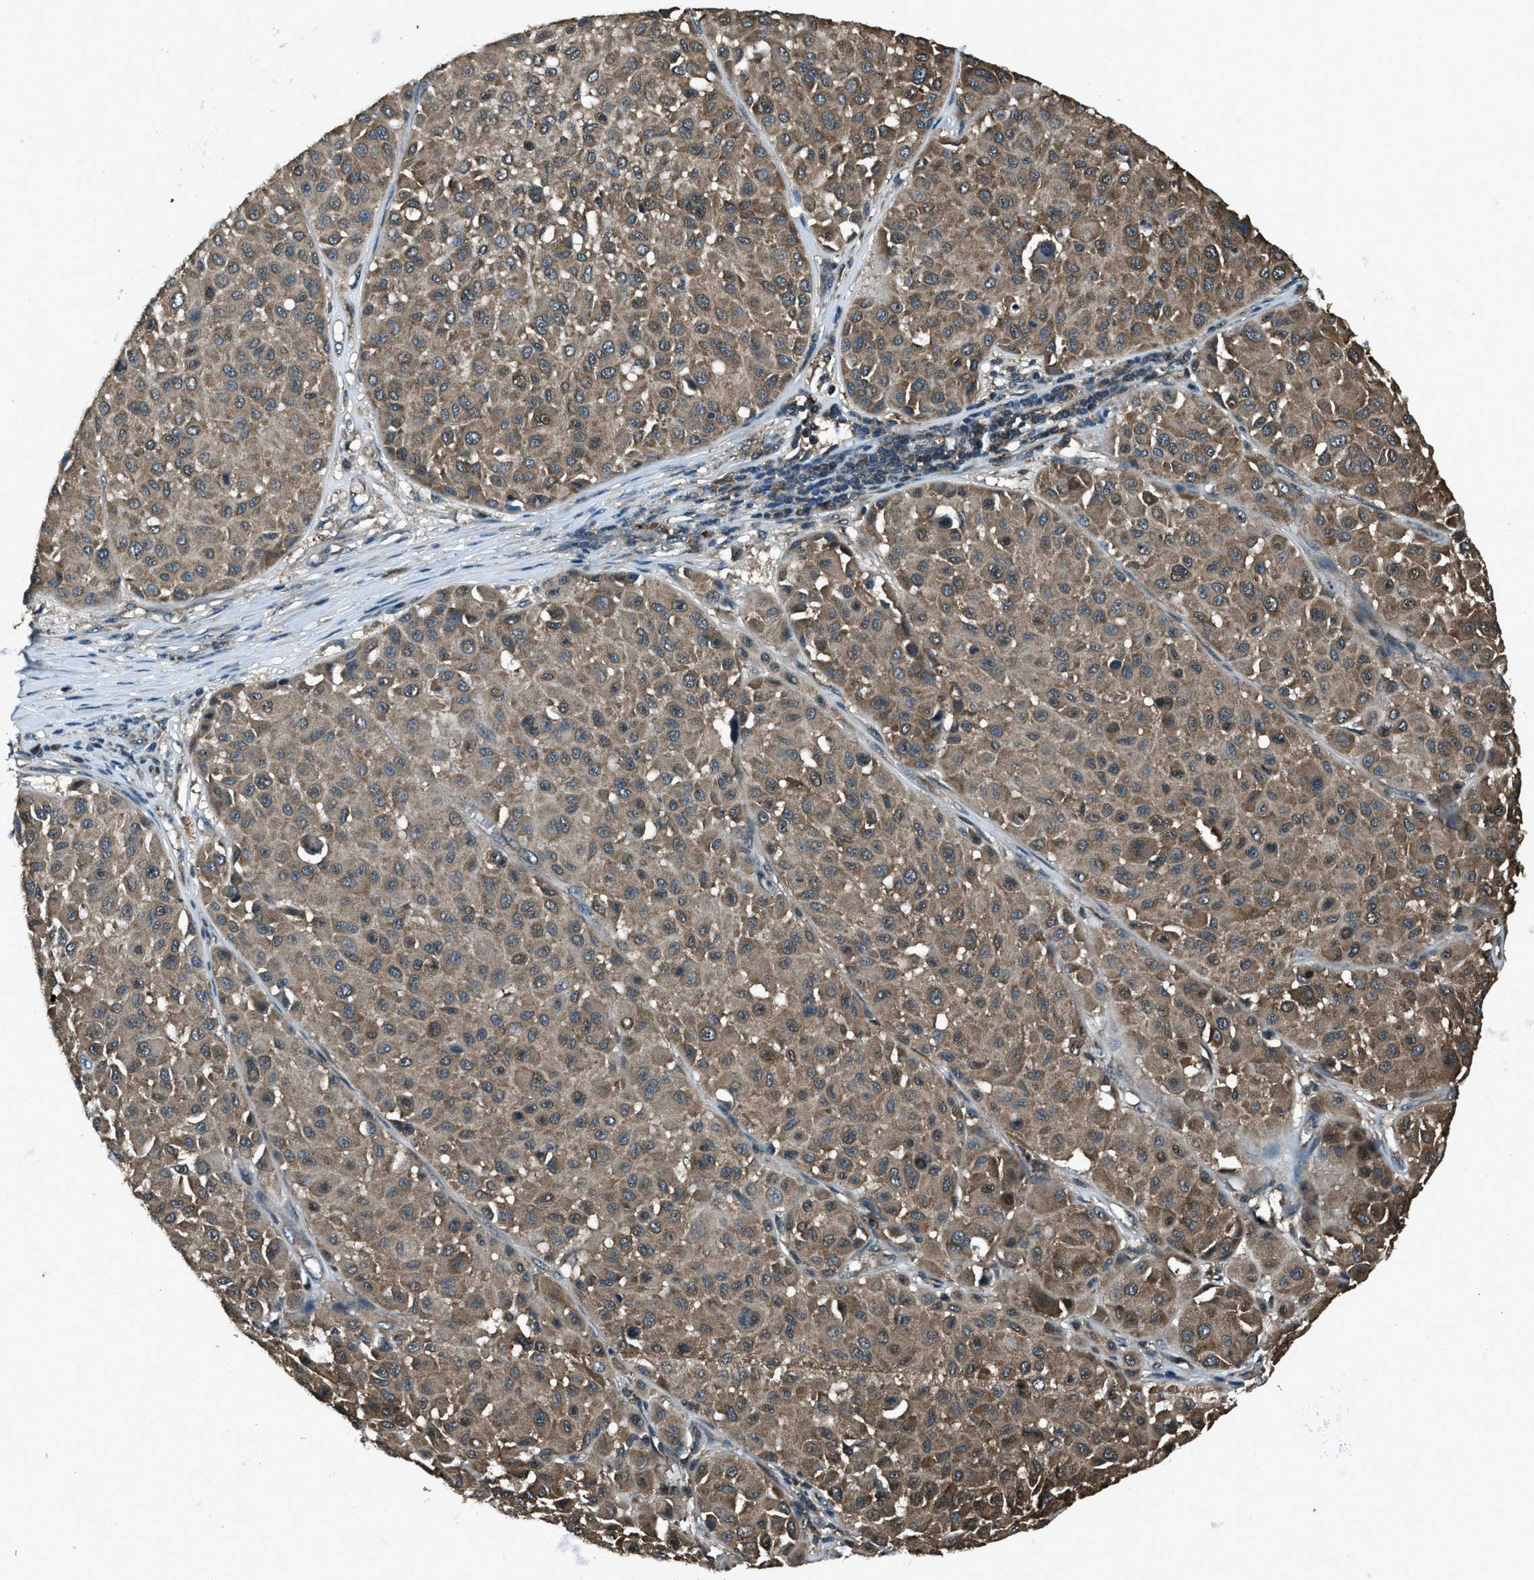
{"staining": {"intensity": "moderate", "quantity": ">75%", "location": "cytoplasmic/membranous"}, "tissue": "melanoma", "cell_type": "Tumor cells", "image_type": "cancer", "snomed": [{"axis": "morphology", "description": "Malignant melanoma, Metastatic site"}, {"axis": "topography", "description": "Soft tissue"}], "caption": "Malignant melanoma (metastatic site) stained with DAB (3,3'-diaminobenzidine) IHC demonstrates medium levels of moderate cytoplasmic/membranous staining in about >75% of tumor cells.", "gene": "TRIM4", "patient": {"sex": "male", "age": 41}}